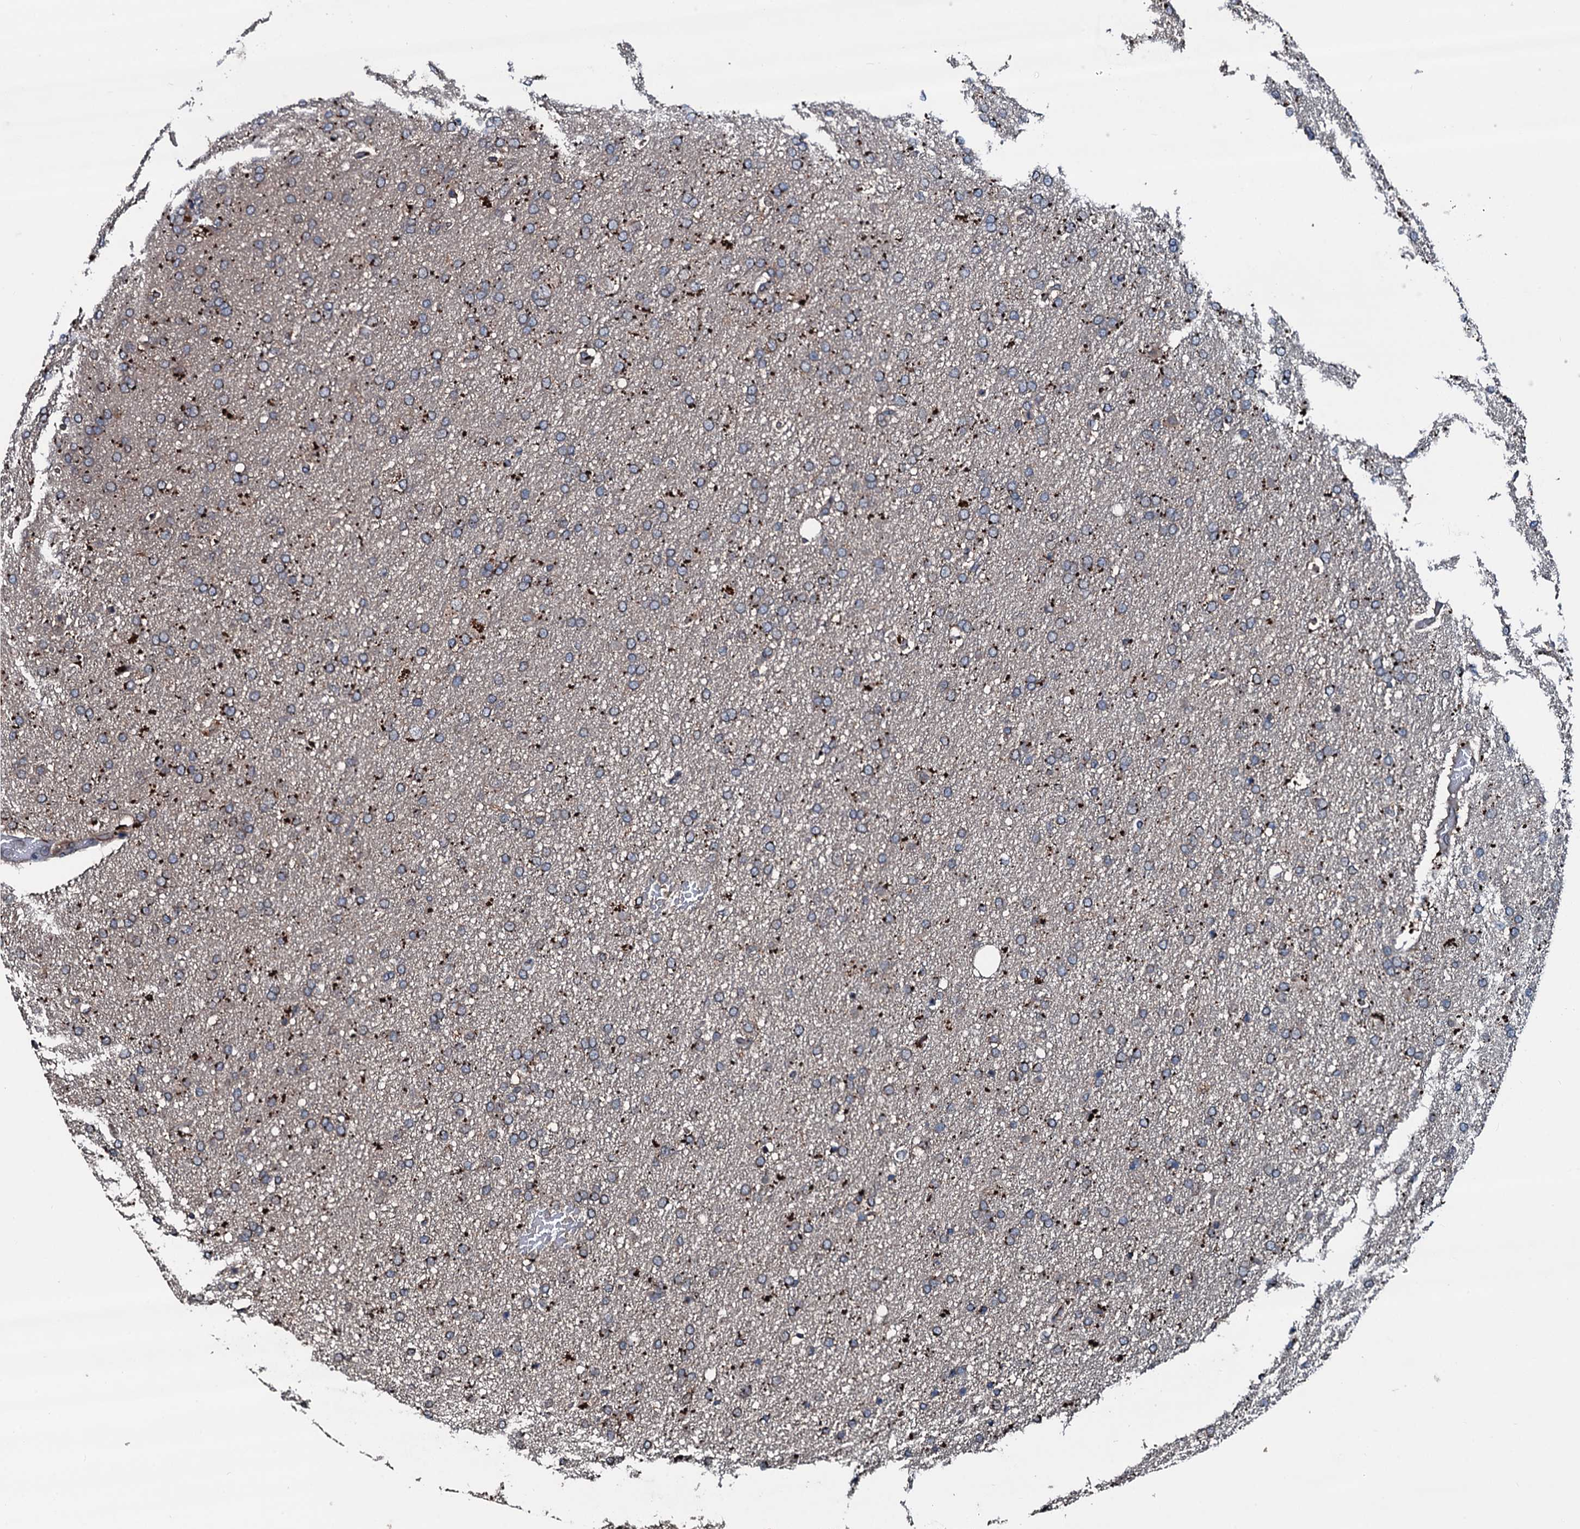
{"staining": {"intensity": "negative", "quantity": "none", "location": "none"}, "tissue": "glioma", "cell_type": "Tumor cells", "image_type": "cancer", "snomed": [{"axis": "morphology", "description": "Glioma, malignant, High grade"}, {"axis": "topography", "description": "Brain"}], "caption": "High power microscopy histopathology image of an immunohistochemistry photomicrograph of glioma, revealing no significant positivity in tumor cells.", "gene": "AARS1", "patient": {"sex": "male", "age": 72}}